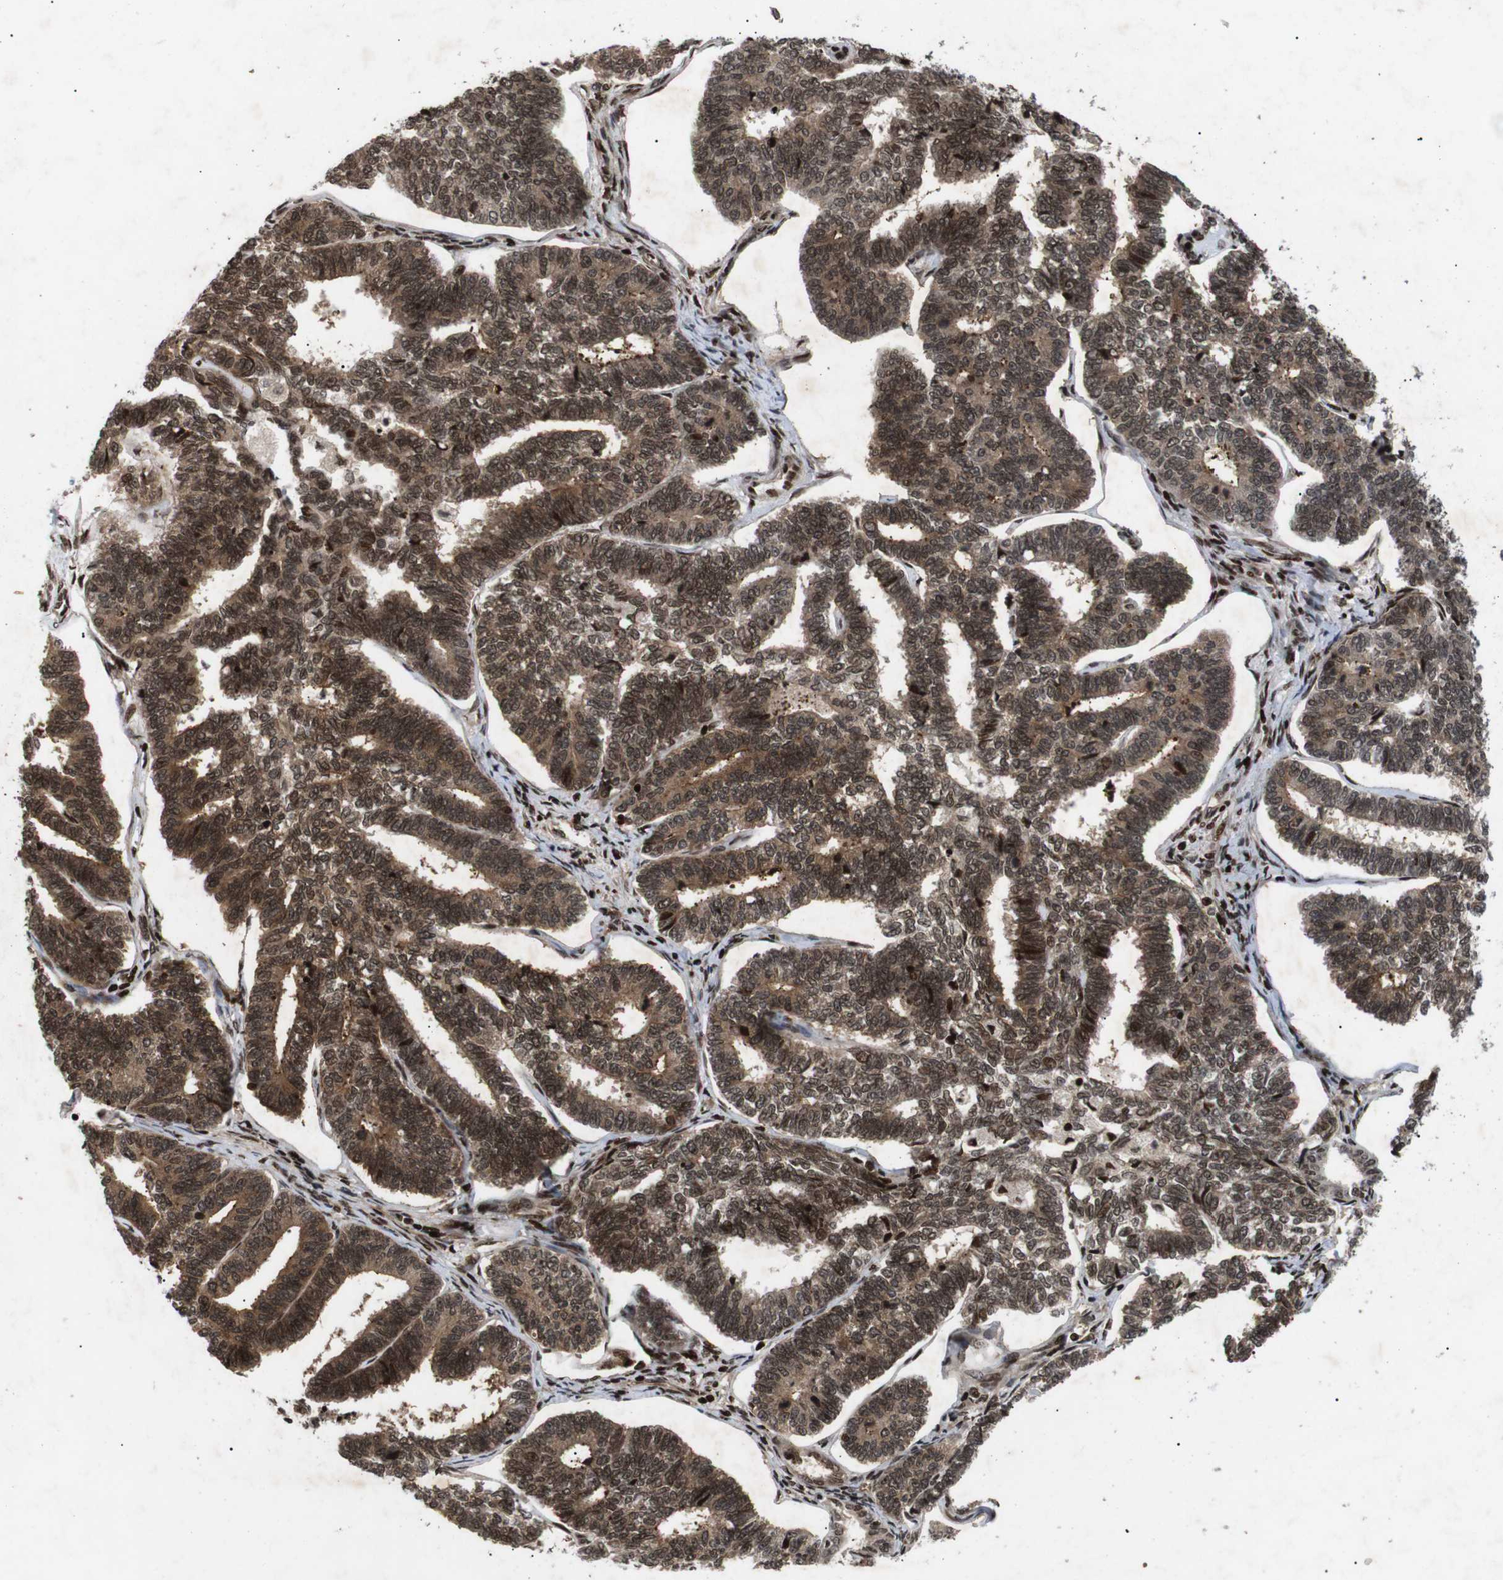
{"staining": {"intensity": "moderate", "quantity": ">75%", "location": "cytoplasmic/membranous,nuclear"}, "tissue": "endometrial cancer", "cell_type": "Tumor cells", "image_type": "cancer", "snomed": [{"axis": "morphology", "description": "Adenocarcinoma, NOS"}, {"axis": "topography", "description": "Endometrium"}], "caption": "Brown immunohistochemical staining in endometrial cancer (adenocarcinoma) displays moderate cytoplasmic/membranous and nuclear positivity in about >75% of tumor cells.", "gene": "KIF23", "patient": {"sex": "female", "age": 70}}